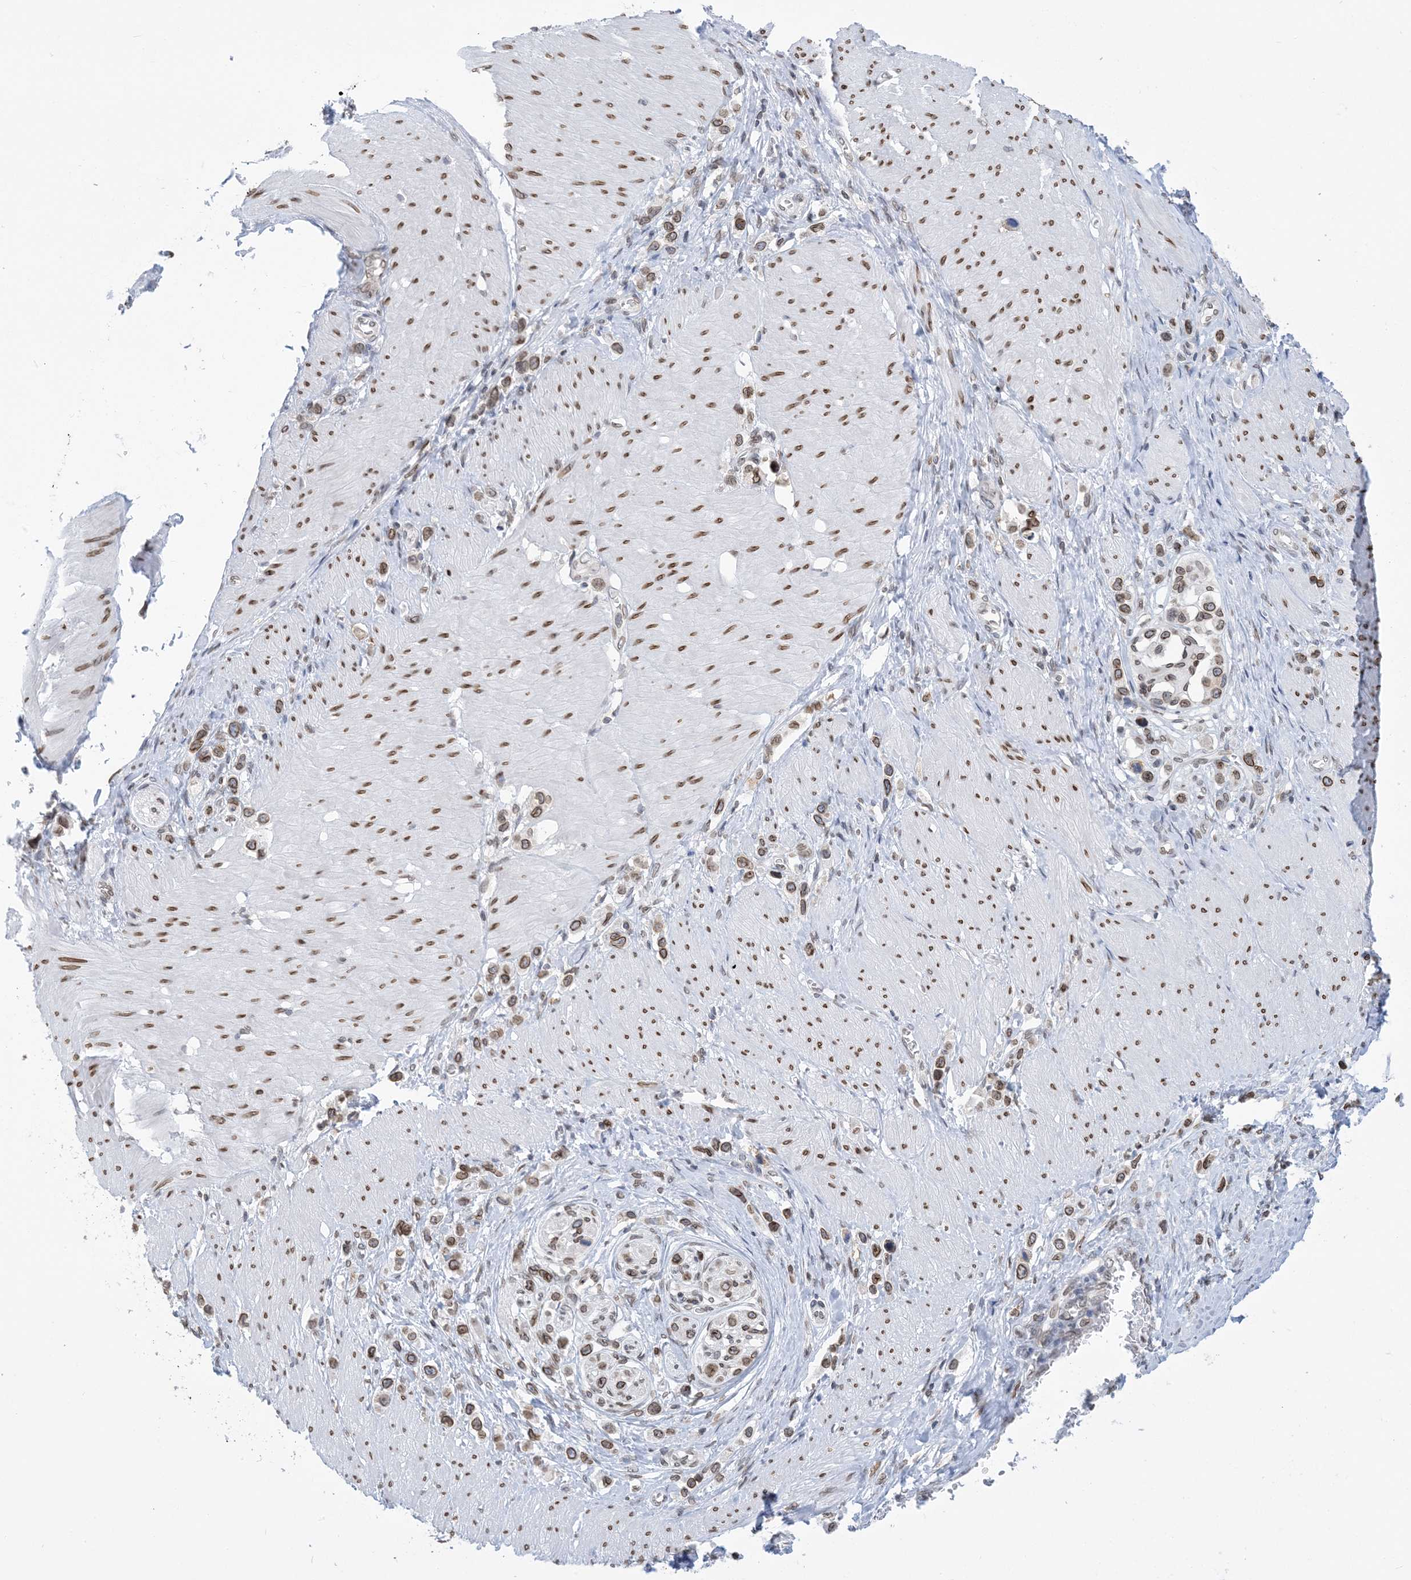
{"staining": {"intensity": "moderate", "quantity": ">75%", "location": "cytoplasmic/membranous,nuclear"}, "tissue": "stomach cancer", "cell_type": "Tumor cells", "image_type": "cancer", "snomed": [{"axis": "morphology", "description": "Normal tissue, NOS"}, {"axis": "morphology", "description": "Adenocarcinoma, NOS"}, {"axis": "topography", "description": "Stomach, upper"}, {"axis": "topography", "description": "Stomach"}], "caption": "A brown stain labels moderate cytoplasmic/membranous and nuclear positivity of a protein in human adenocarcinoma (stomach) tumor cells. (Brightfield microscopy of DAB IHC at high magnification).", "gene": "PCYT1A", "patient": {"sex": "female", "age": 65}}